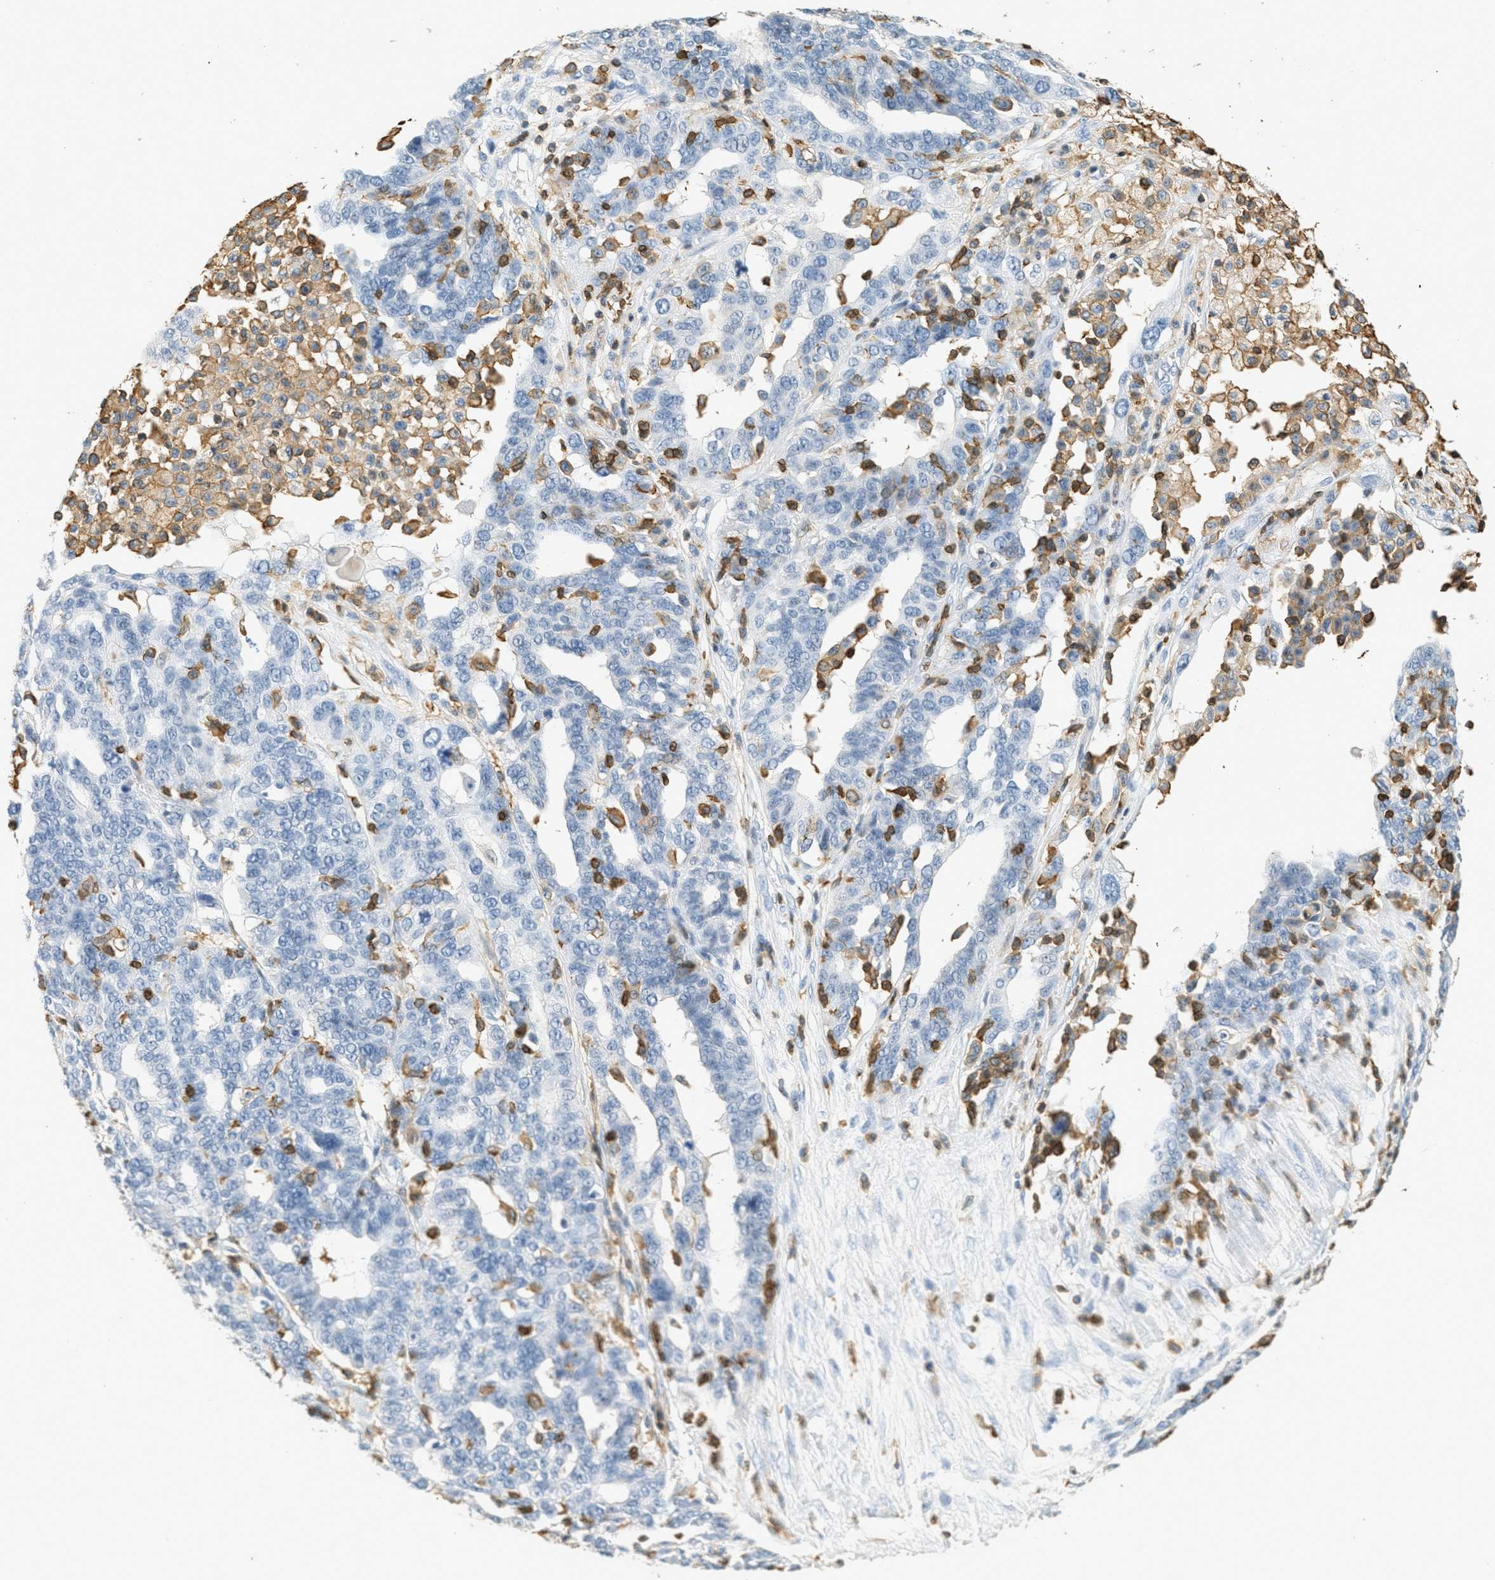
{"staining": {"intensity": "negative", "quantity": "none", "location": "none"}, "tissue": "ovarian cancer", "cell_type": "Tumor cells", "image_type": "cancer", "snomed": [{"axis": "morphology", "description": "Cystadenocarcinoma, serous, NOS"}, {"axis": "topography", "description": "Ovary"}], "caption": "IHC photomicrograph of human serous cystadenocarcinoma (ovarian) stained for a protein (brown), which shows no expression in tumor cells.", "gene": "LSP1", "patient": {"sex": "female", "age": 59}}